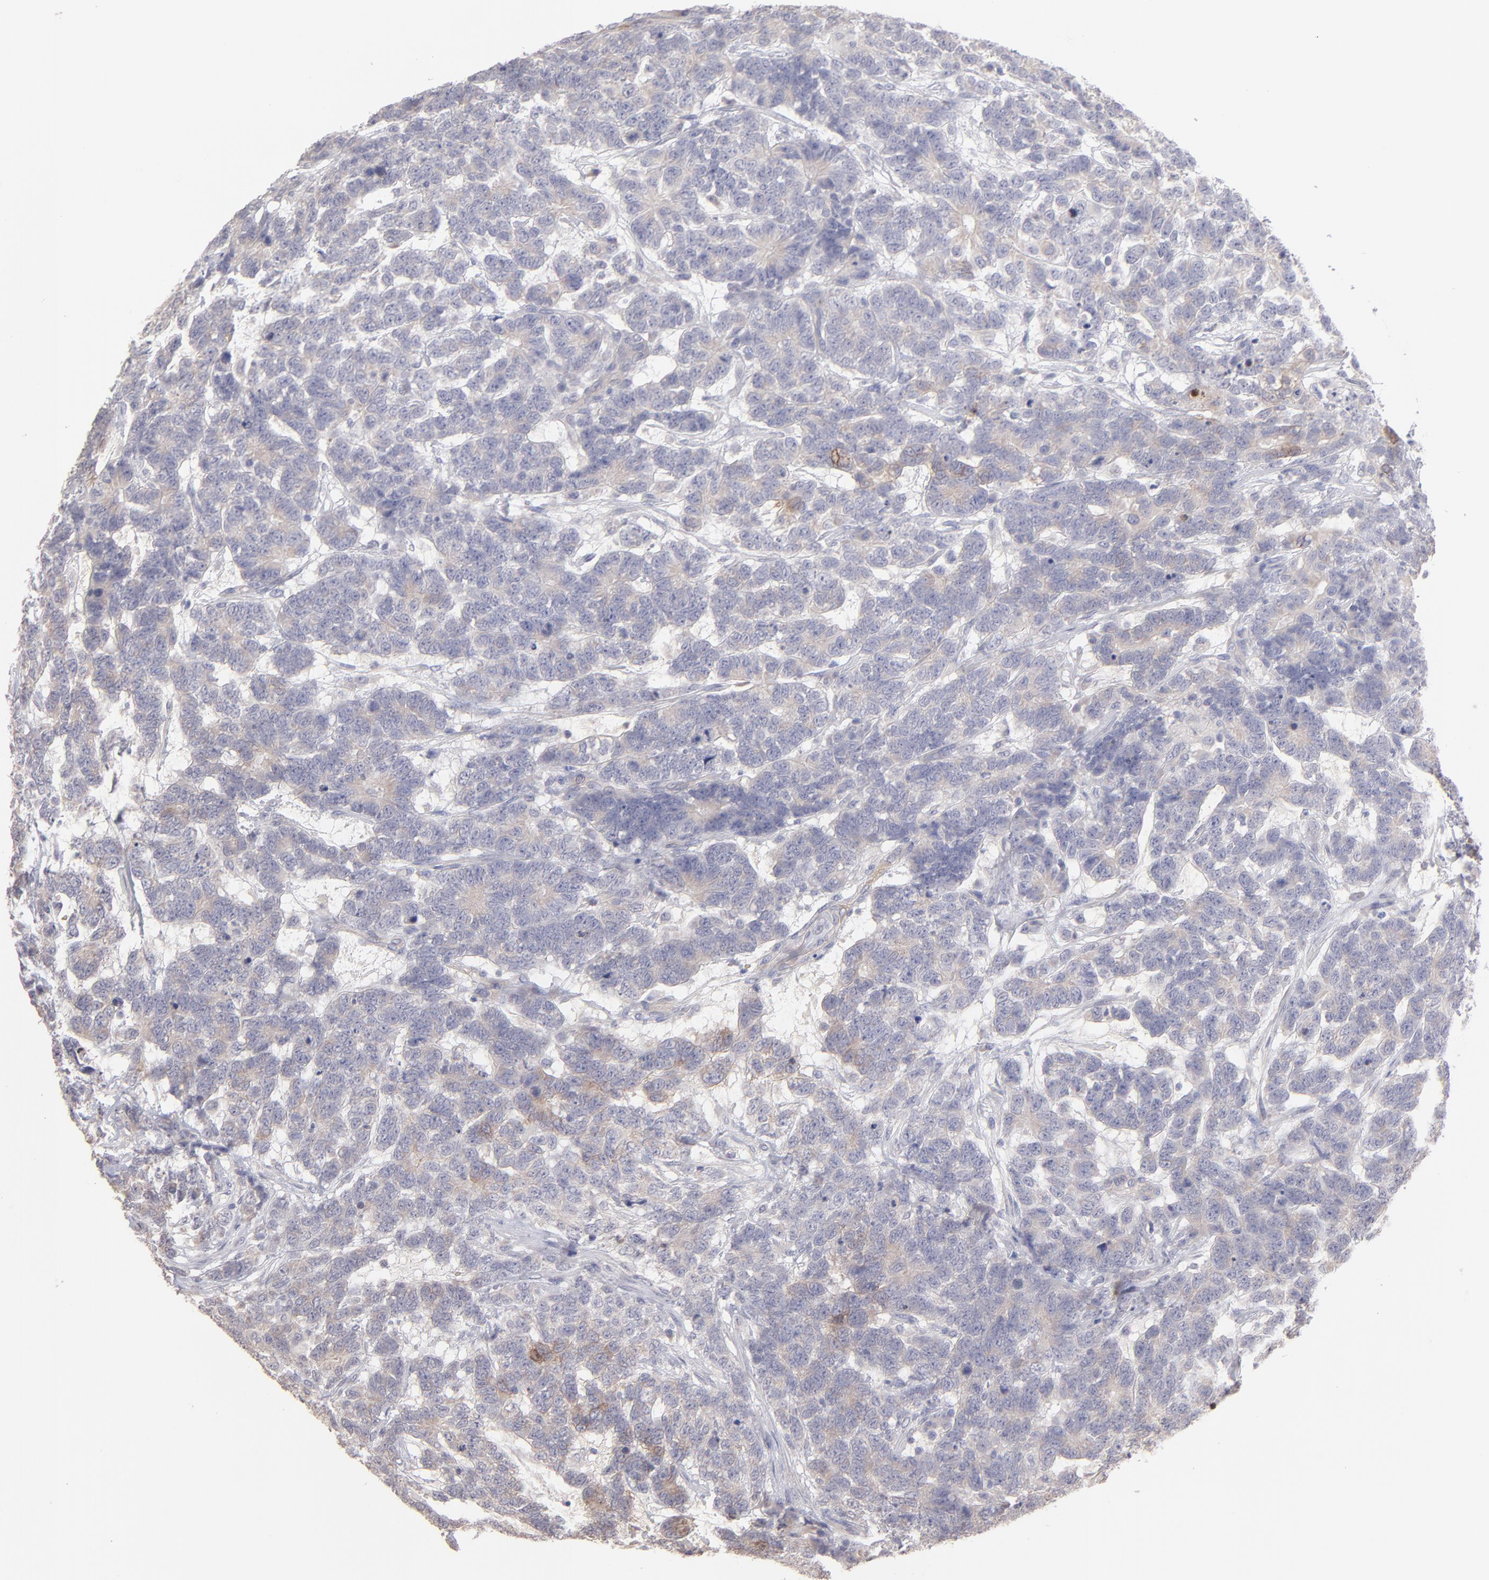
{"staining": {"intensity": "weak", "quantity": ">75%", "location": "cytoplasmic/membranous"}, "tissue": "testis cancer", "cell_type": "Tumor cells", "image_type": "cancer", "snomed": [{"axis": "morphology", "description": "Carcinoma, Embryonal, NOS"}, {"axis": "topography", "description": "Testis"}], "caption": "A histopathology image showing weak cytoplasmic/membranous staining in approximately >75% of tumor cells in testis cancer (embryonal carcinoma), as visualized by brown immunohistochemical staining.", "gene": "F13B", "patient": {"sex": "male", "age": 26}}